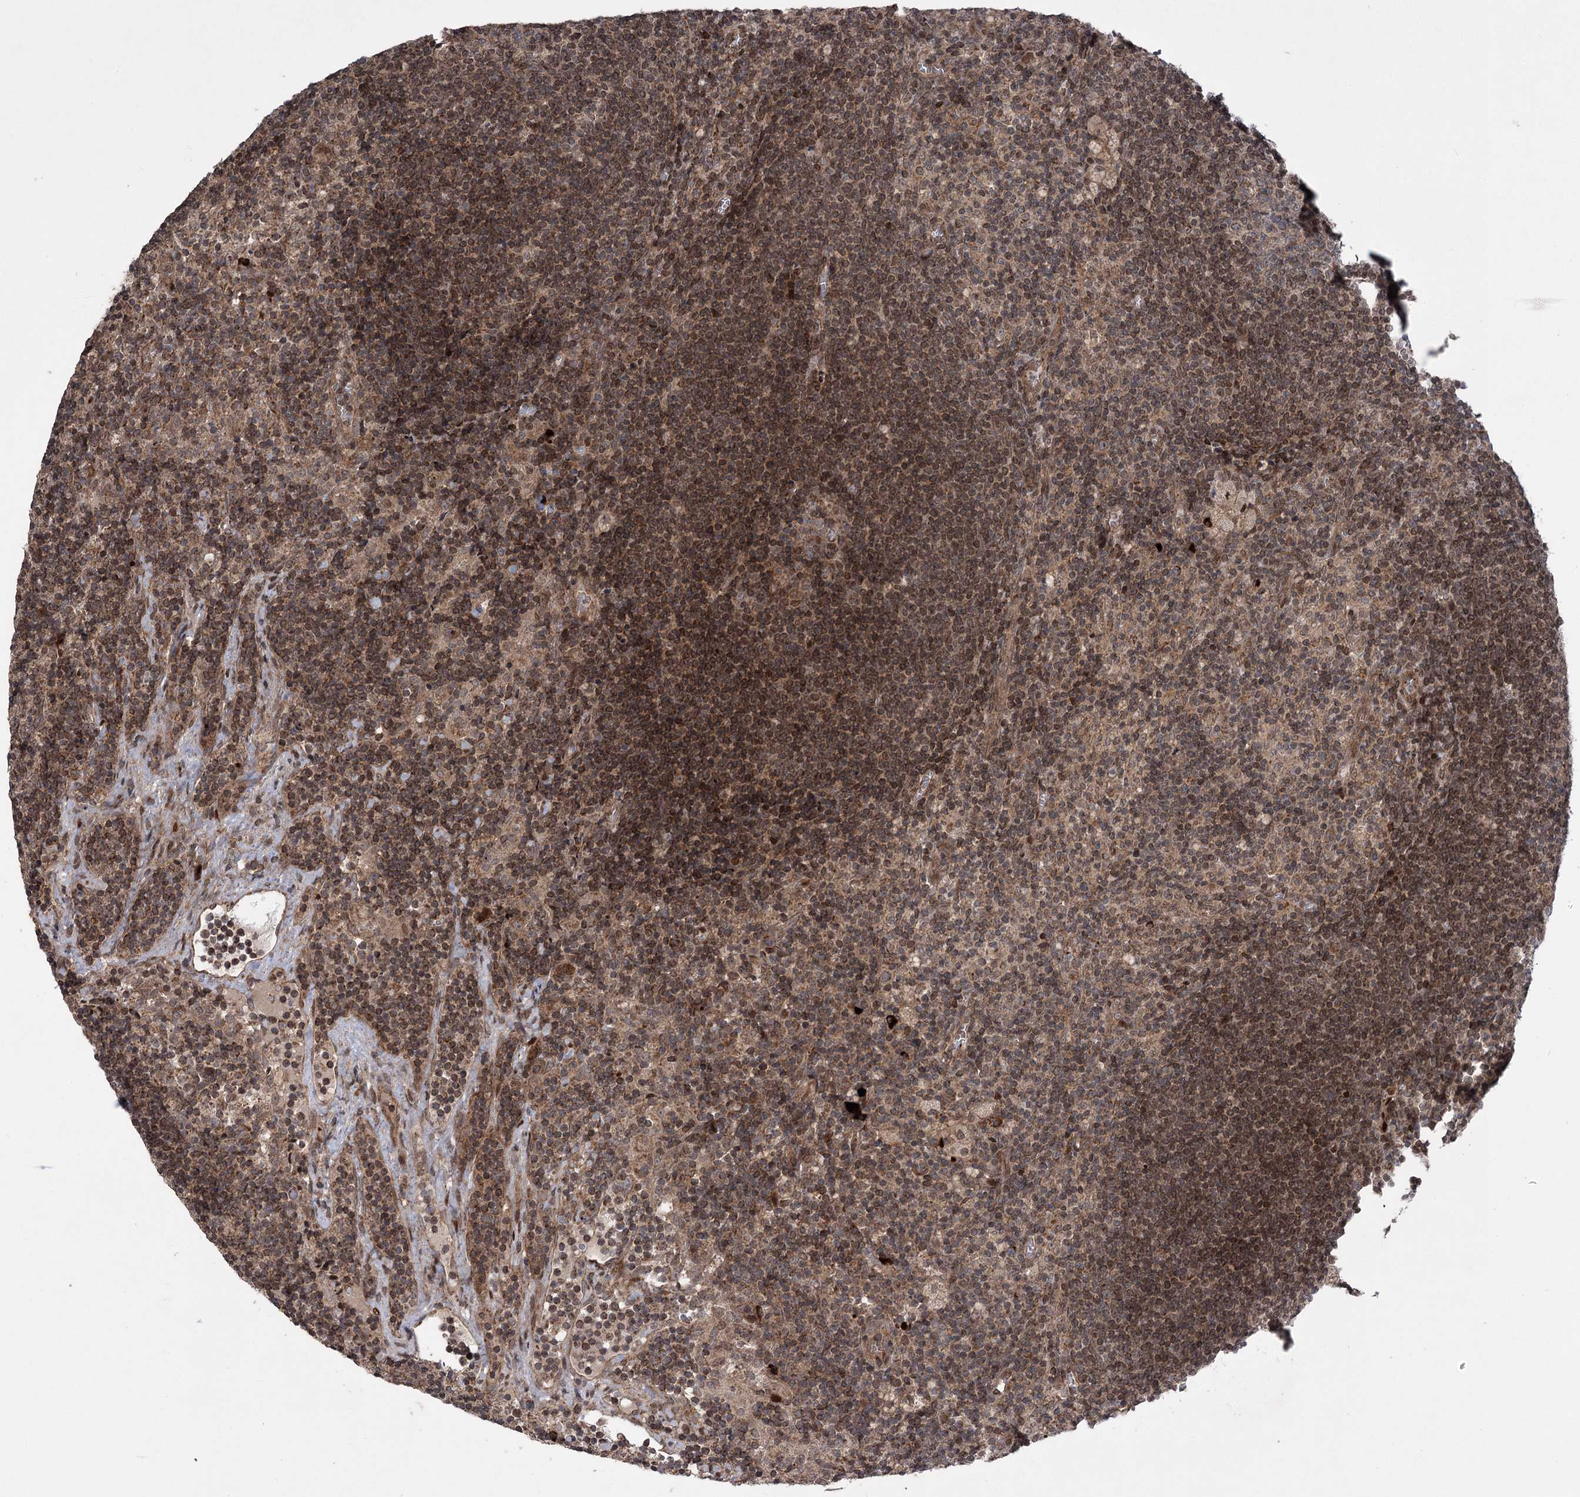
{"staining": {"intensity": "weak", "quantity": "<25%", "location": "cytoplasmic/membranous"}, "tissue": "lymph node", "cell_type": "Germinal center cells", "image_type": "normal", "snomed": [{"axis": "morphology", "description": "Normal tissue, NOS"}, {"axis": "topography", "description": "Lymph node"}], "caption": "Germinal center cells are negative for brown protein staining in normal lymph node.", "gene": "TENM2", "patient": {"sex": "male", "age": 69}}